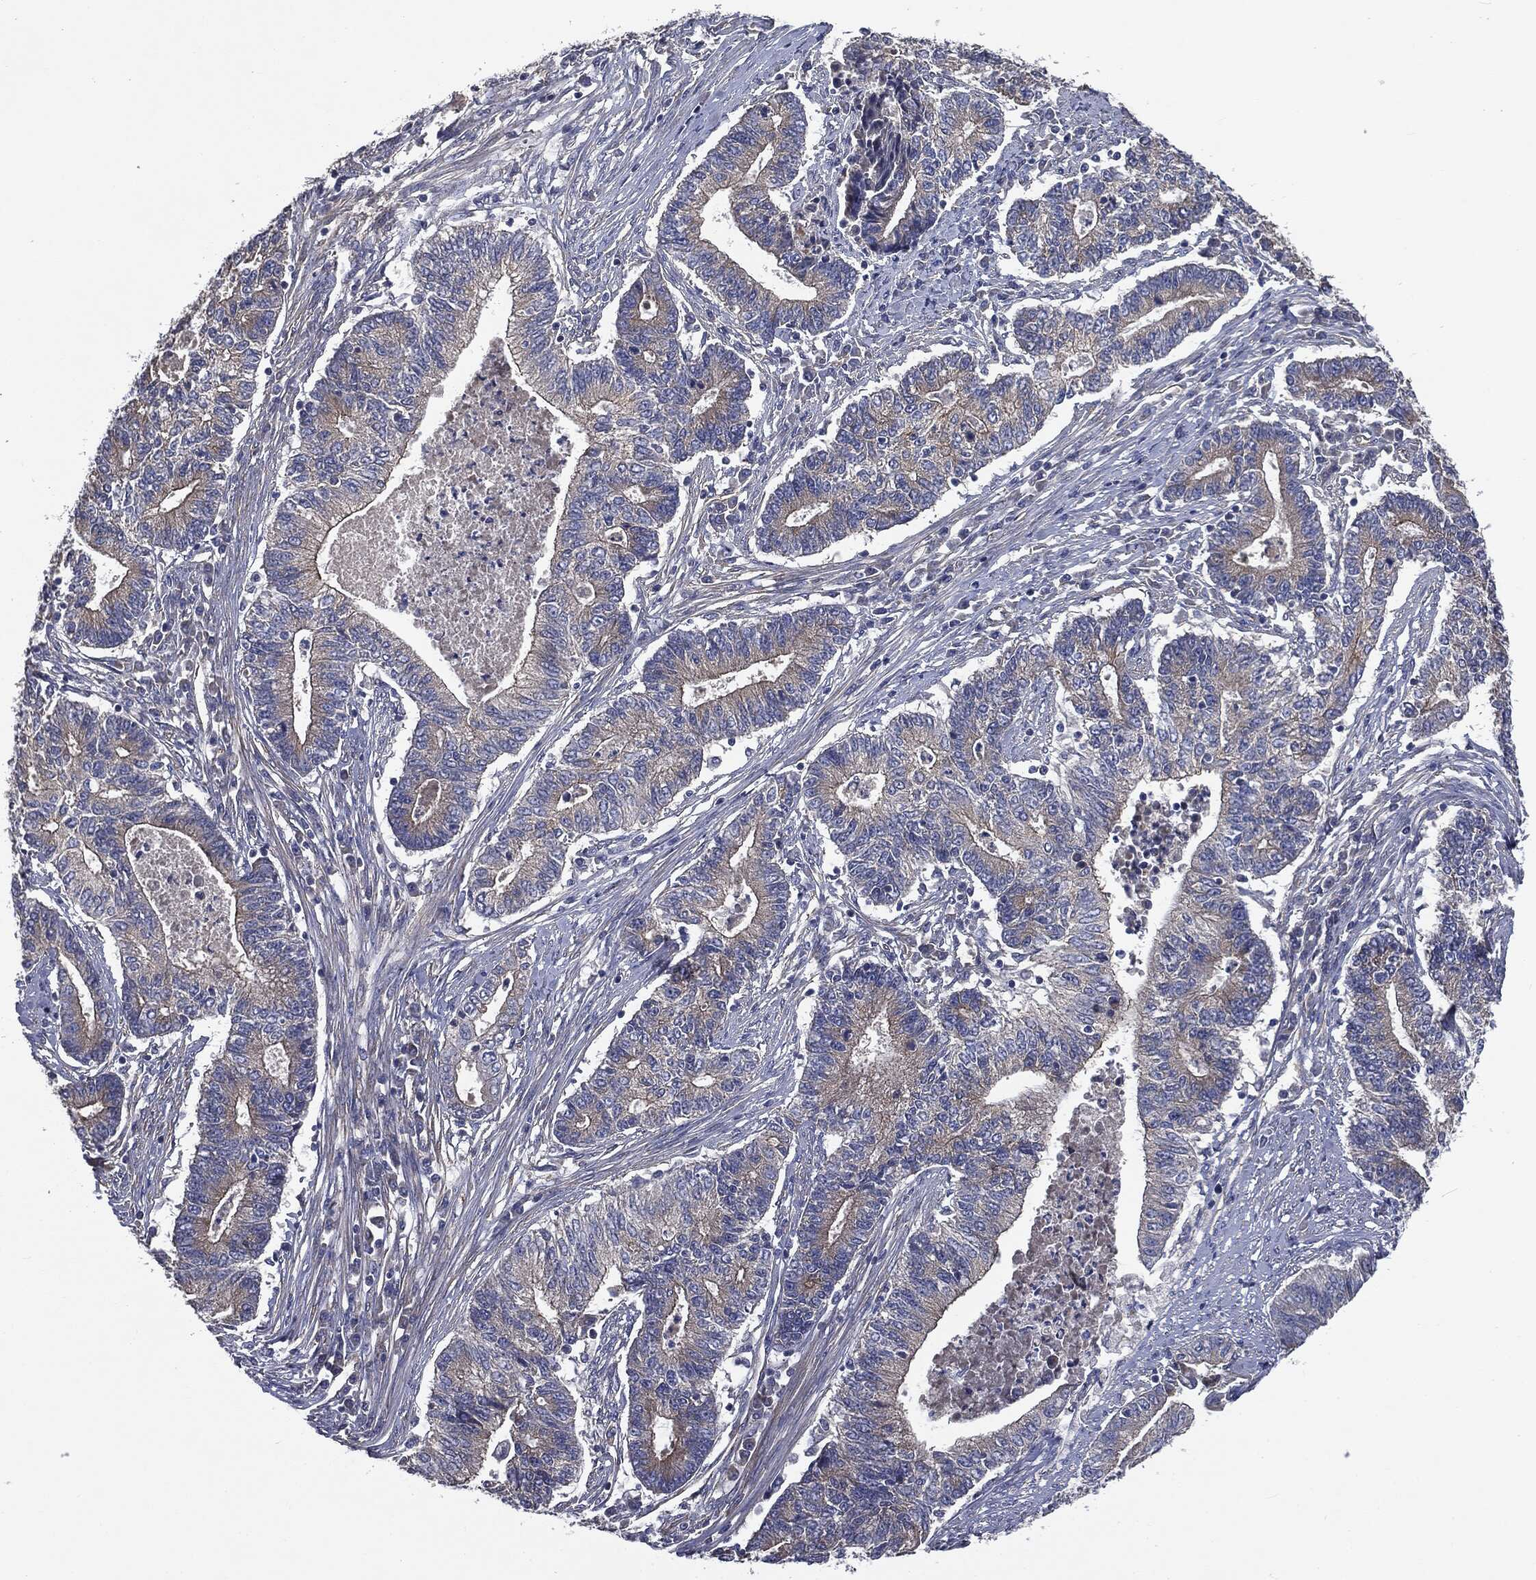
{"staining": {"intensity": "moderate", "quantity": "<25%", "location": "cytoplasmic/membranous"}, "tissue": "endometrial cancer", "cell_type": "Tumor cells", "image_type": "cancer", "snomed": [{"axis": "morphology", "description": "Adenocarcinoma, NOS"}, {"axis": "topography", "description": "Uterus"}, {"axis": "topography", "description": "Endometrium"}], "caption": "Immunohistochemical staining of human adenocarcinoma (endometrial) exhibits low levels of moderate cytoplasmic/membranous protein positivity in approximately <25% of tumor cells. (Stains: DAB in brown, nuclei in blue, Microscopy: brightfield microscopy at high magnification).", "gene": "EPS15L1", "patient": {"sex": "female", "age": 54}}